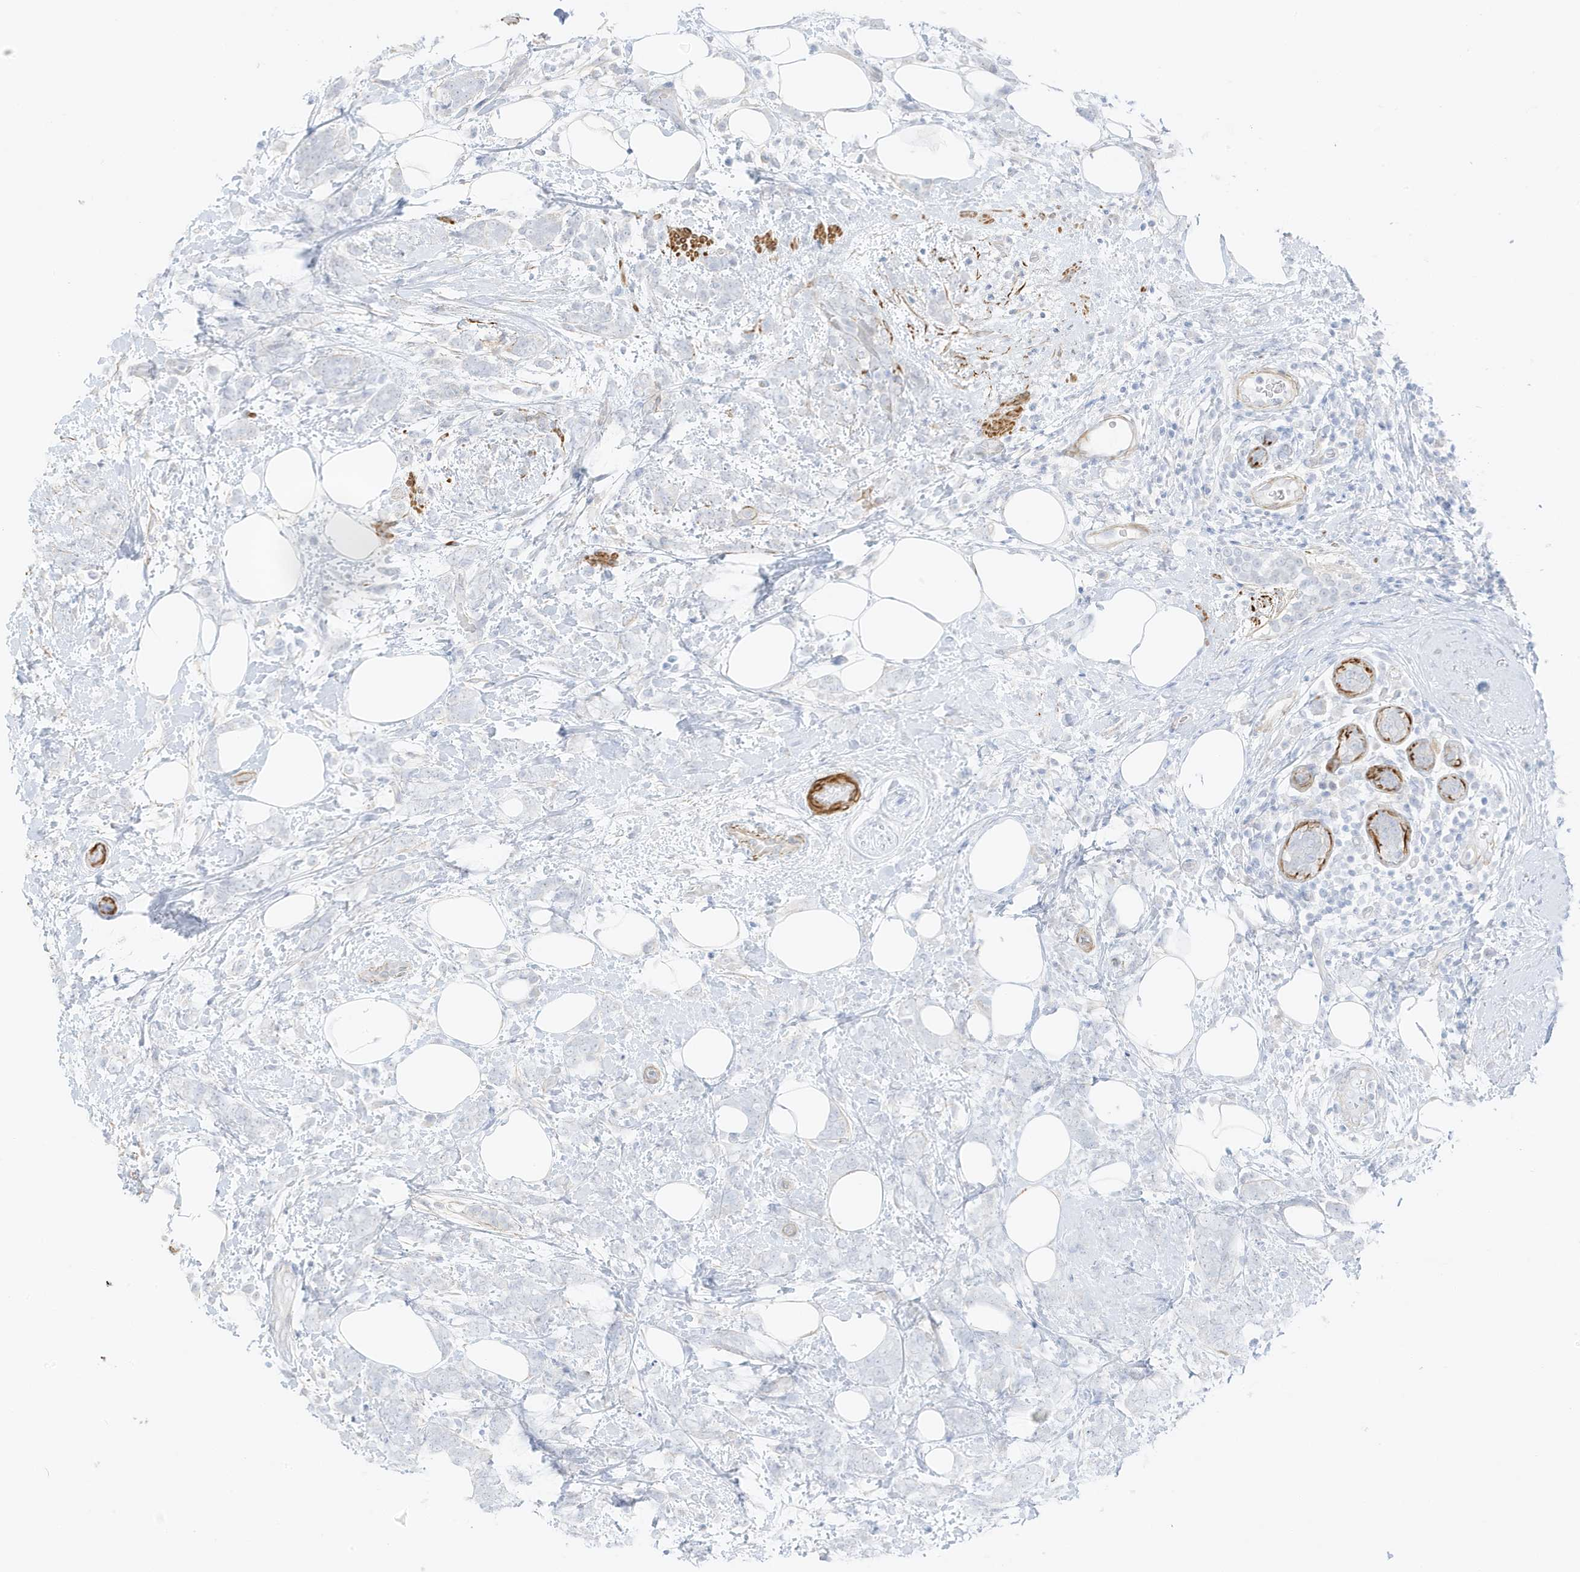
{"staining": {"intensity": "negative", "quantity": "none", "location": "none"}, "tissue": "breast cancer", "cell_type": "Tumor cells", "image_type": "cancer", "snomed": [{"axis": "morphology", "description": "Lobular carcinoma"}, {"axis": "topography", "description": "Breast"}], "caption": "Image shows no significant protein staining in tumor cells of breast cancer (lobular carcinoma). Nuclei are stained in blue.", "gene": "SLC22A13", "patient": {"sex": "female", "age": 58}}